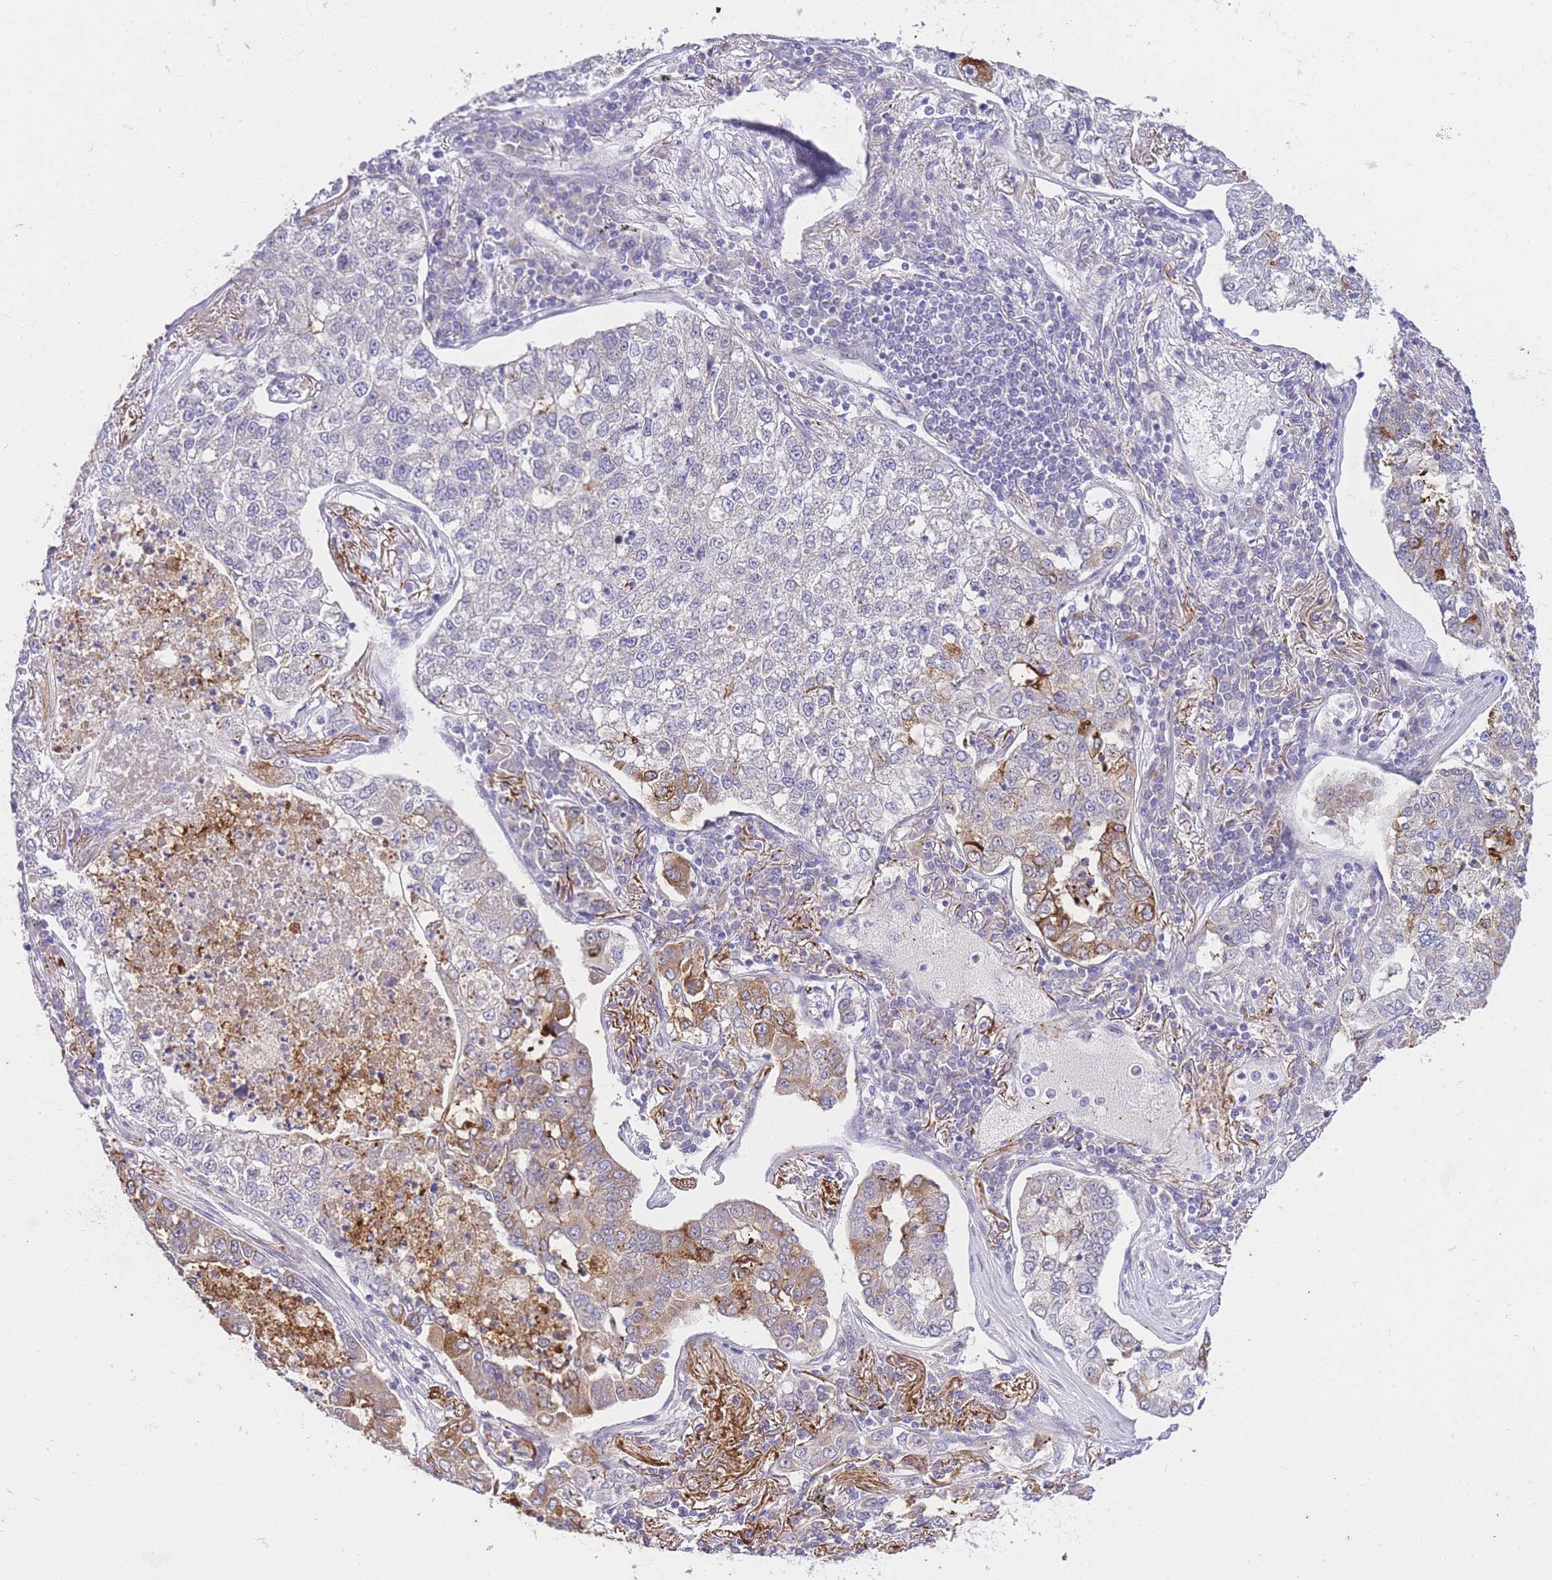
{"staining": {"intensity": "moderate", "quantity": "25%-75%", "location": "cytoplasmic/membranous"}, "tissue": "lung cancer", "cell_type": "Tumor cells", "image_type": "cancer", "snomed": [{"axis": "morphology", "description": "Adenocarcinoma, NOS"}, {"axis": "topography", "description": "Lung"}], "caption": "Protein staining exhibits moderate cytoplasmic/membranous expression in about 25%-75% of tumor cells in adenocarcinoma (lung). The protein of interest is stained brown, and the nuclei are stained in blue (DAB IHC with brightfield microscopy, high magnification).", "gene": "UBXN7", "patient": {"sex": "male", "age": 49}}